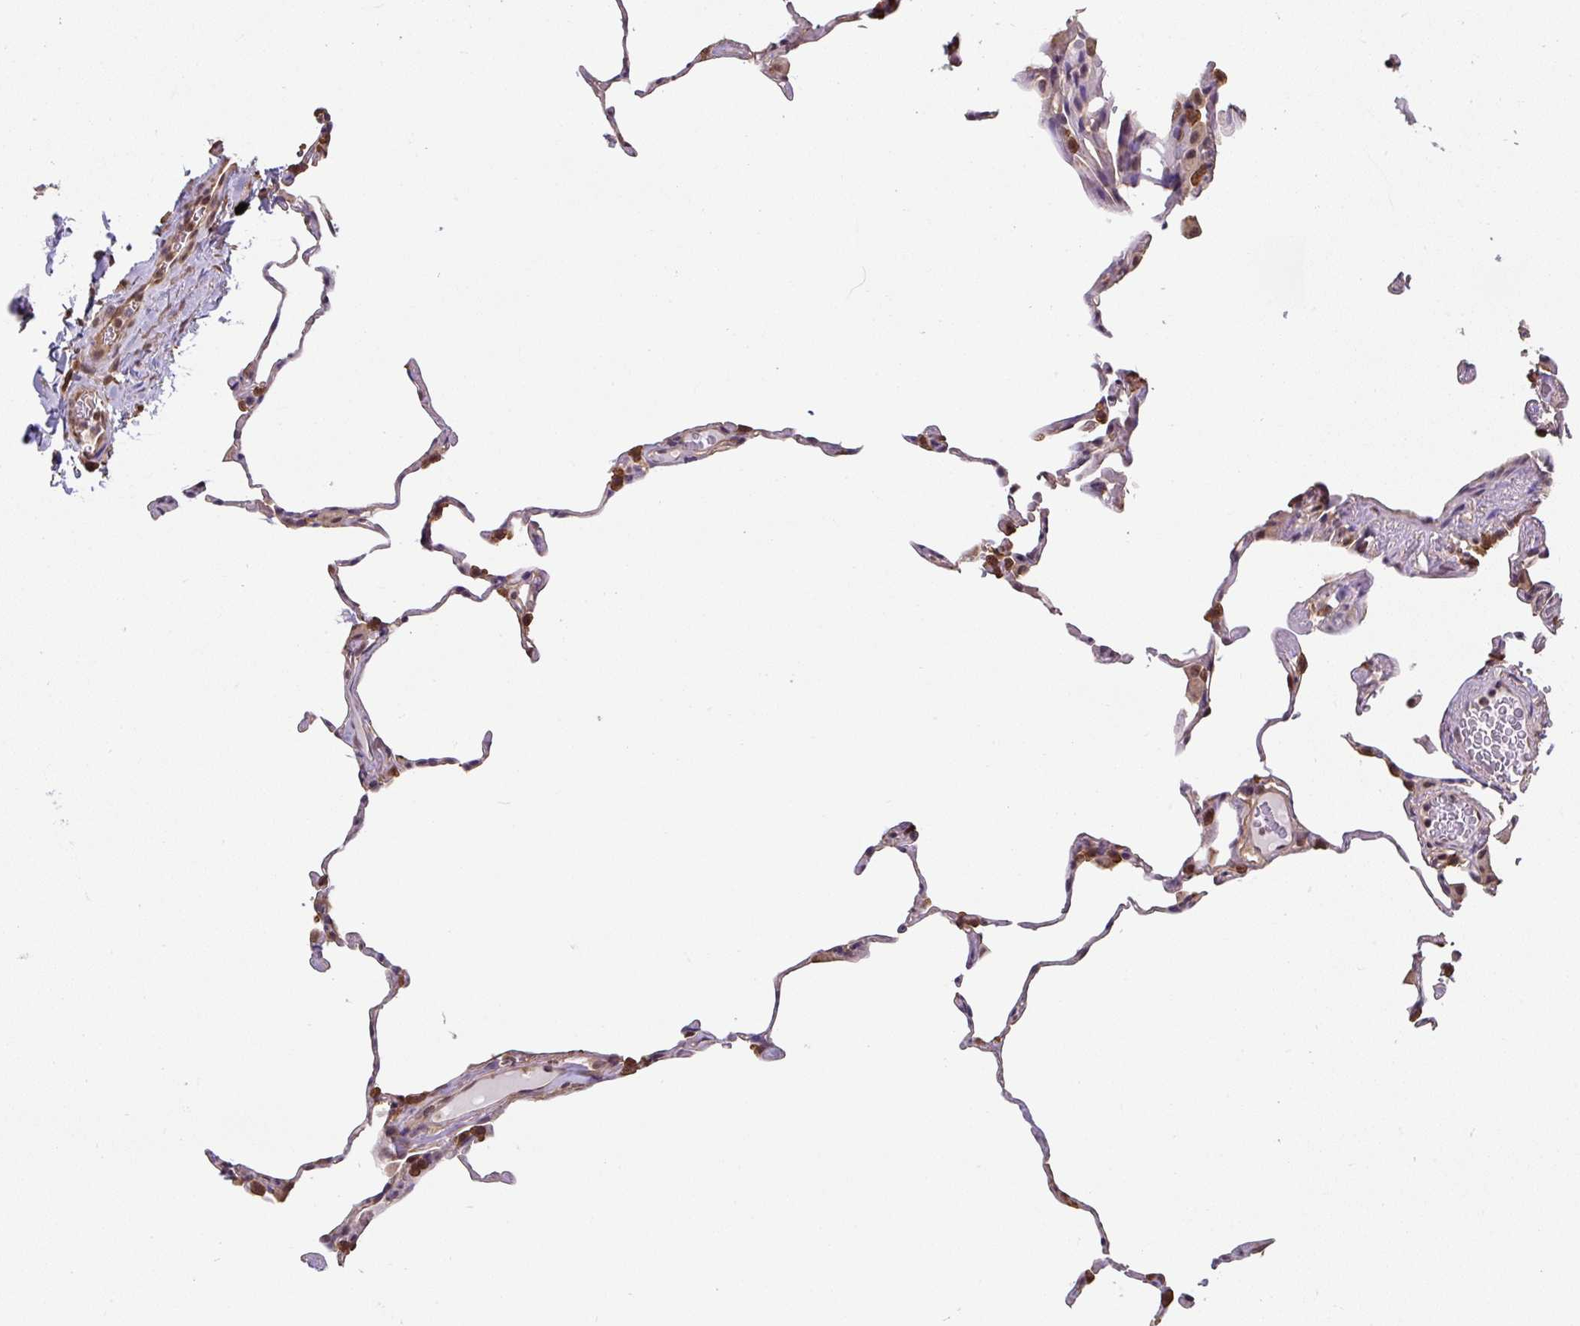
{"staining": {"intensity": "moderate", "quantity": "<25%", "location": "cytoplasmic/membranous"}, "tissue": "lung", "cell_type": "Alveolar cells", "image_type": "normal", "snomed": [{"axis": "morphology", "description": "Normal tissue, NOS"}, {"axis": "topography", "description": "Lung"}], "caption": "Immunohistochemistry of normal lung demonstrates low levels of moderate cytoplasmic/membranous staining in approximately <25% of alveolar cells.", "gene": "ST13", "patient": {"sex": "female", "age": 57}}